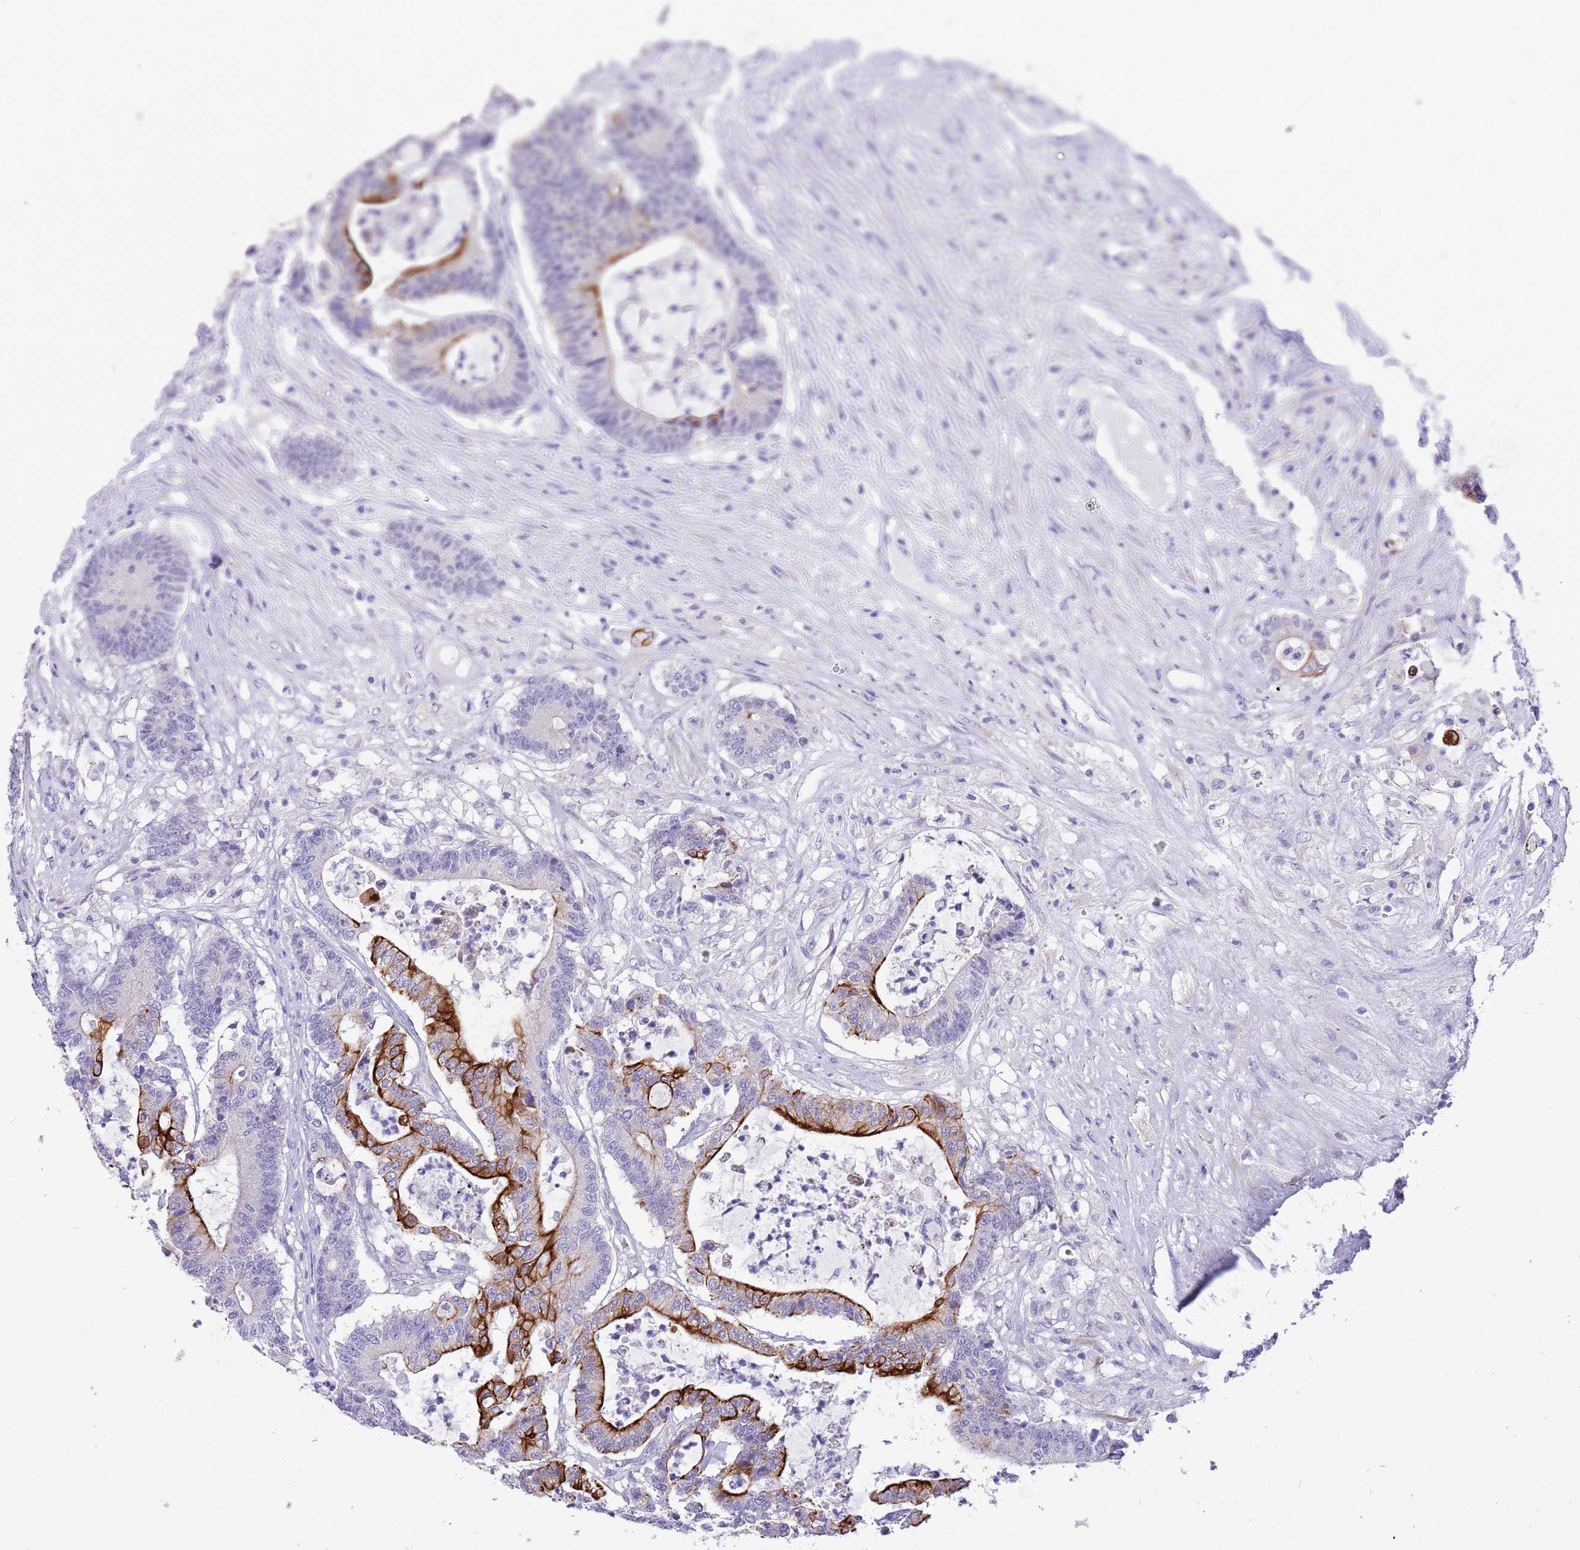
{"staining": {"intensity": "strong", "quantity": "<25%", "location": "cytoplasmic/membranous"}, "tissue": "colorectal cancer", "cell_type": "Tumor cells", "image_type": "cancer", "snomed": [{"axis": "morphology", "description": "Adenocarcinoma, NOS"}, {"axis": "topography", "description": "Colon"}], "caption": "The immunohistochemical stain labels strong cytoplasmic/membranous expression in tumor cells of colorectal cancer (adenocarcinoma) tissue.", "gene": "R3HDM4", "patient": {"sex": "female", "age": 84}}